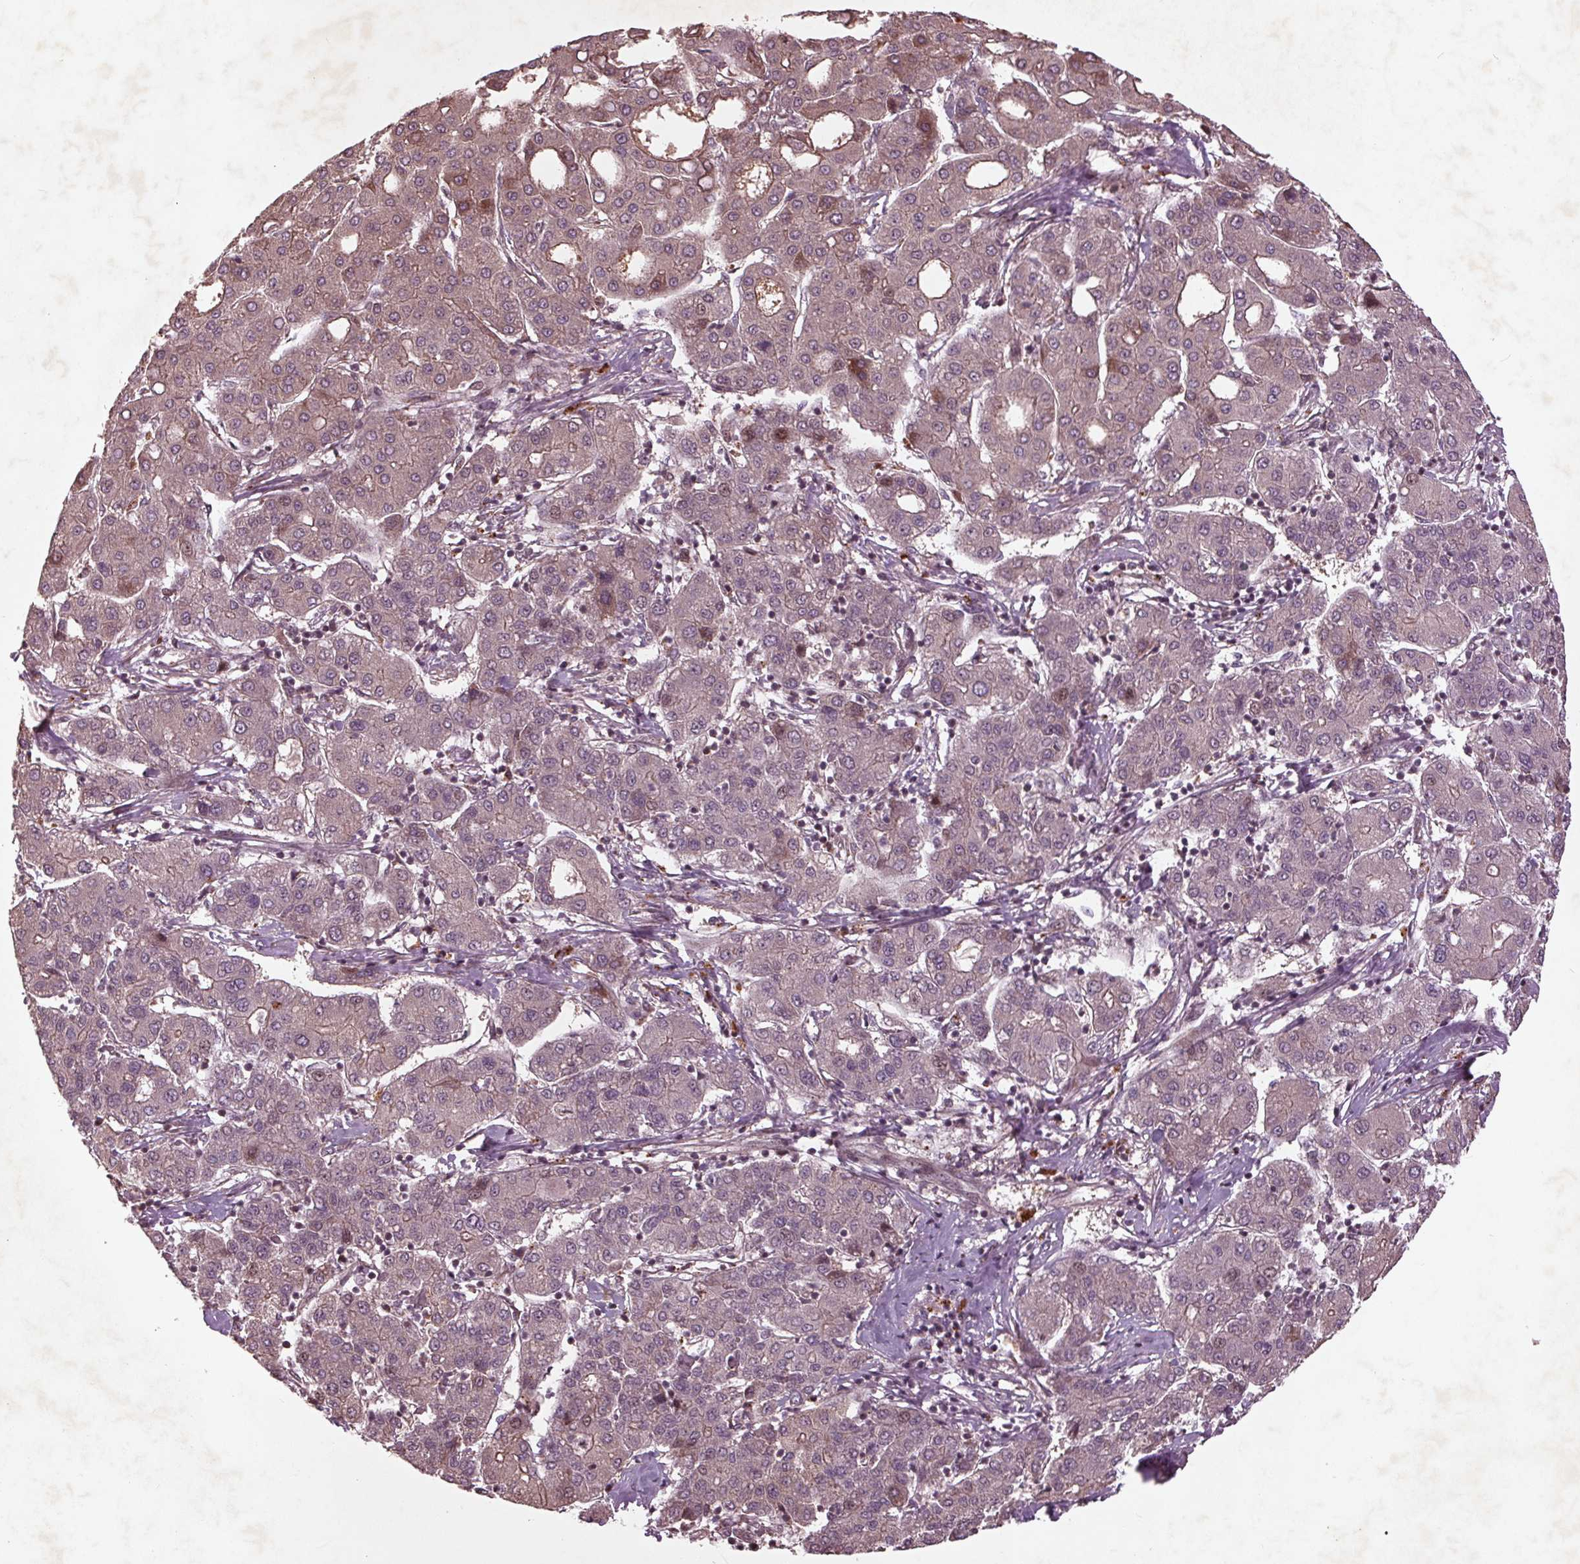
{"staining": {"intensity": "weak", "quantity": "<25%", "location": "nuclear"}, "tissue": "liver cancer", "cell_type": "Tumor cells", "image_type": "cancer", "snomed": [{"axis": "morphology", "description": "Carcinoma, Hepatocellular, NOS"}, {"axis": "topography", "description": "Liver"}], "caption": "A histopathology image of human liver hepatocellular carcinoma is negative for staining in tumor cells.", "gene": "CDKL4", "patient": {"sex": "male", "age": 65}}